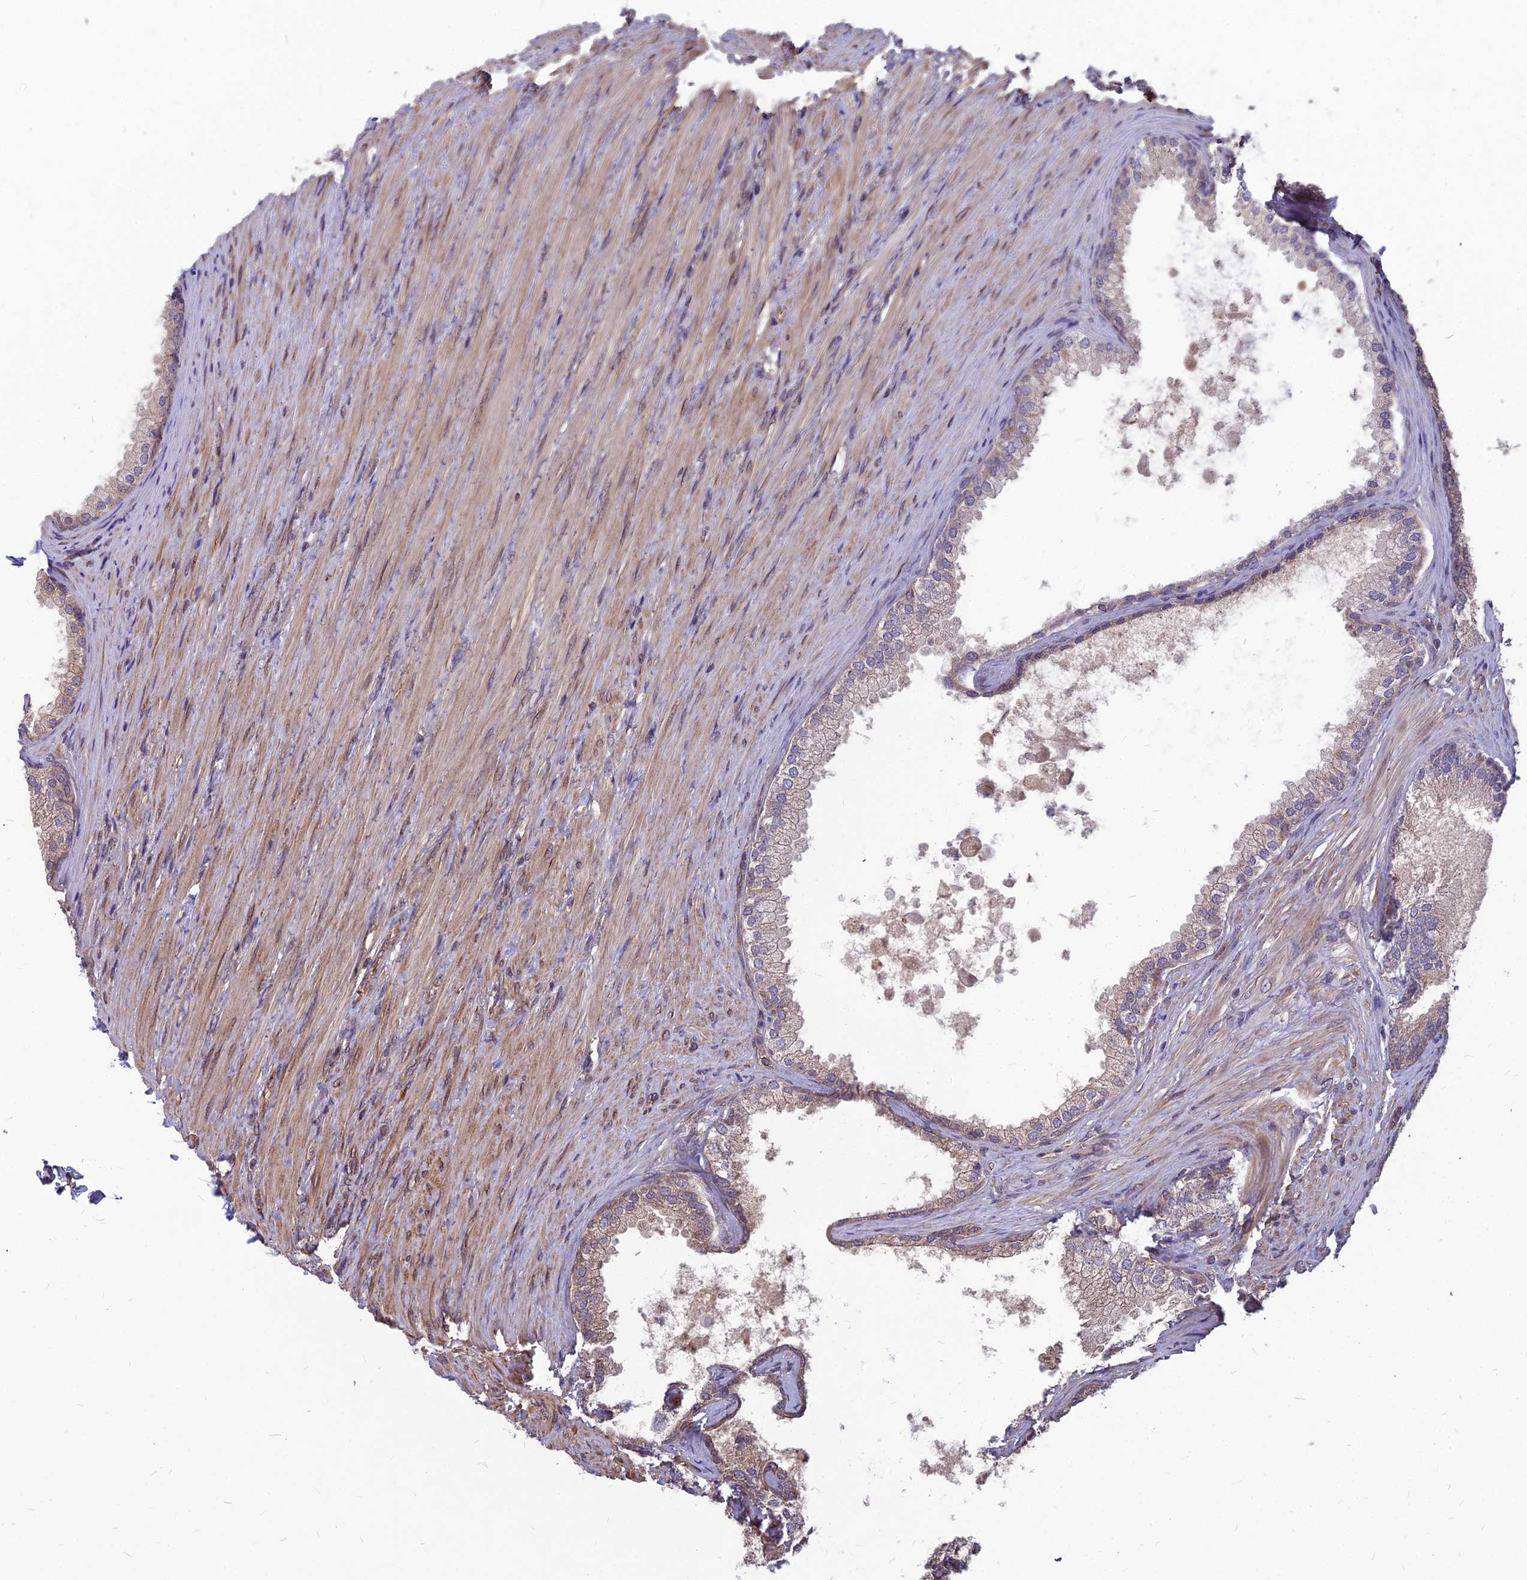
{"staining": {"intensity": "weak", "quantity": "25%-75%", "location": "cytoplasmic/membranous"}, "tissue": "prostate", "cell_type": "Glandular cells", "image_type": "normal", "snomed": [{"axis": "morphology", "description": "Normal tissue, NOS"}, {"axis": "topography", "description": "Prostate"}], "caption": "Protein analysis of unremarkable prostate demonstrates weak cytoplasmic/membranous expression in approximately 25%-75% of glandular cells. (DAB (3,3'-diaminobenzidine) IHC, brown staining for protein, blue staining for nuclei).", "gene": "LSM6", "patient": {"sex": "male", "age": 76}}